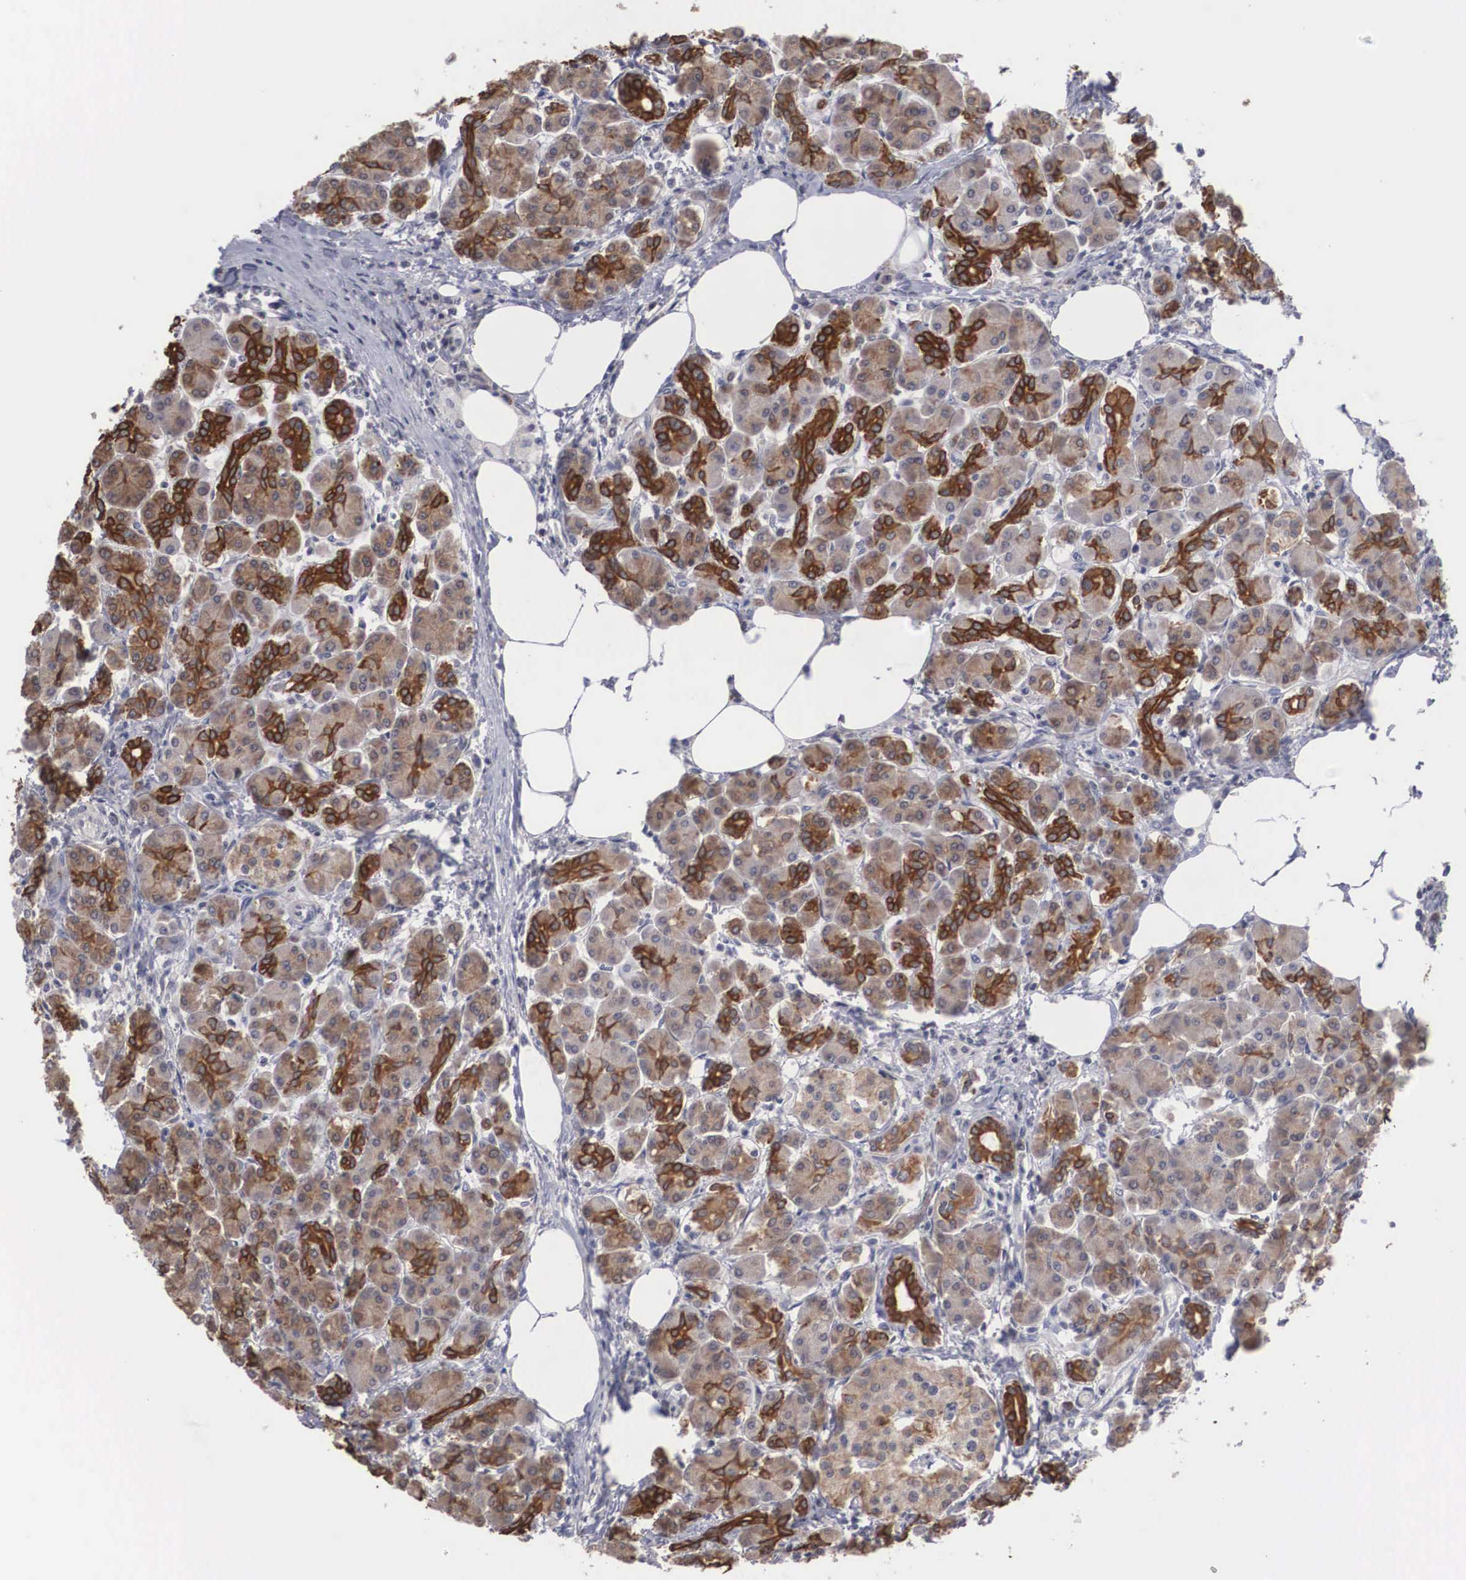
{"staining": {"intensity": "moderate", "quantity": ">75%", "location": "cytoplasmic/membranous"}, "tissue": "pancreas", "cell_type": "Exocrine glandular cells", "image_type": "normal", "snomed": [{"axis": "morphology", "description": "Normal tissue, NOS"}, {"axis": "topography", "description": "Pancreas"}], "caption": "The photomicrograph shows immunohistochemical staining of benign pancreas. There is moderate cytoplasmic/membranous expression is appreciated in about >75% of exocrine glandular cells.", "gene": "WDR89", "patient": {"sex": "female", "age": 73}}